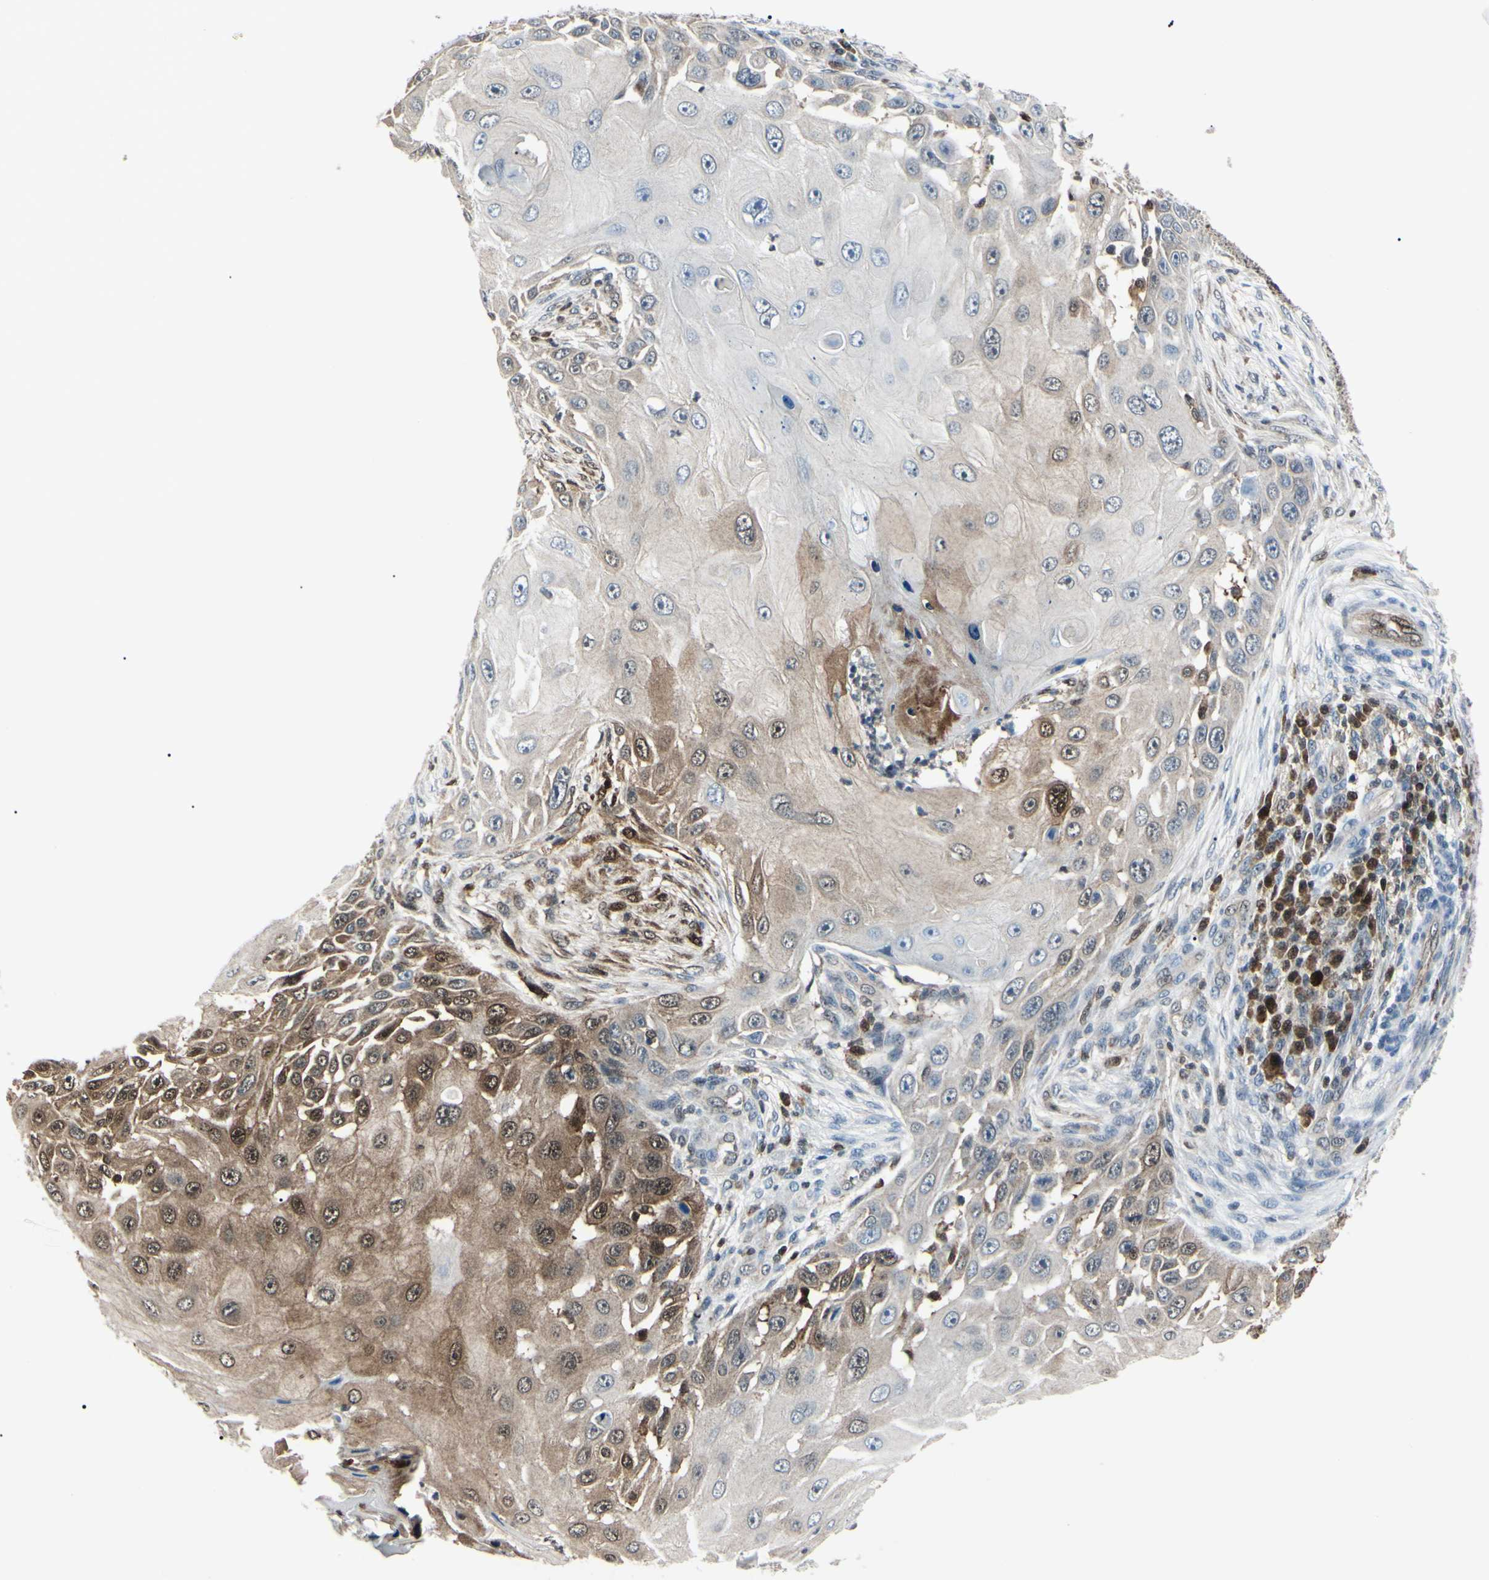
{"staining": {"intensity": "moderate", "quantity": "25%-75%", "location": "cytoplasmic/membranous,nuclear"}, "tissue": "skin cancer", "cell_type": "Tumor cells", "image_type": "cancer", "snomed": [{"axis": "morphology", "description": "Squamous cell carcinoma, NOS"}, {"axis": "topography", "description": "Skin"}], "caption": "Immunohistochemistry (IHC) histopathology image of neoplastic tissue: skin cancer (squamous cell carcinoma) stained using IHC reveals medium levels of moderate protein expression localized specifically in the cytoplasmic/membranous and nuclear of tumor cells, appearing as a cytoplasmic/membranous and nuclear brown color.", "gene": "PGK1", "patient": {"sex": "female", "age": 44}}